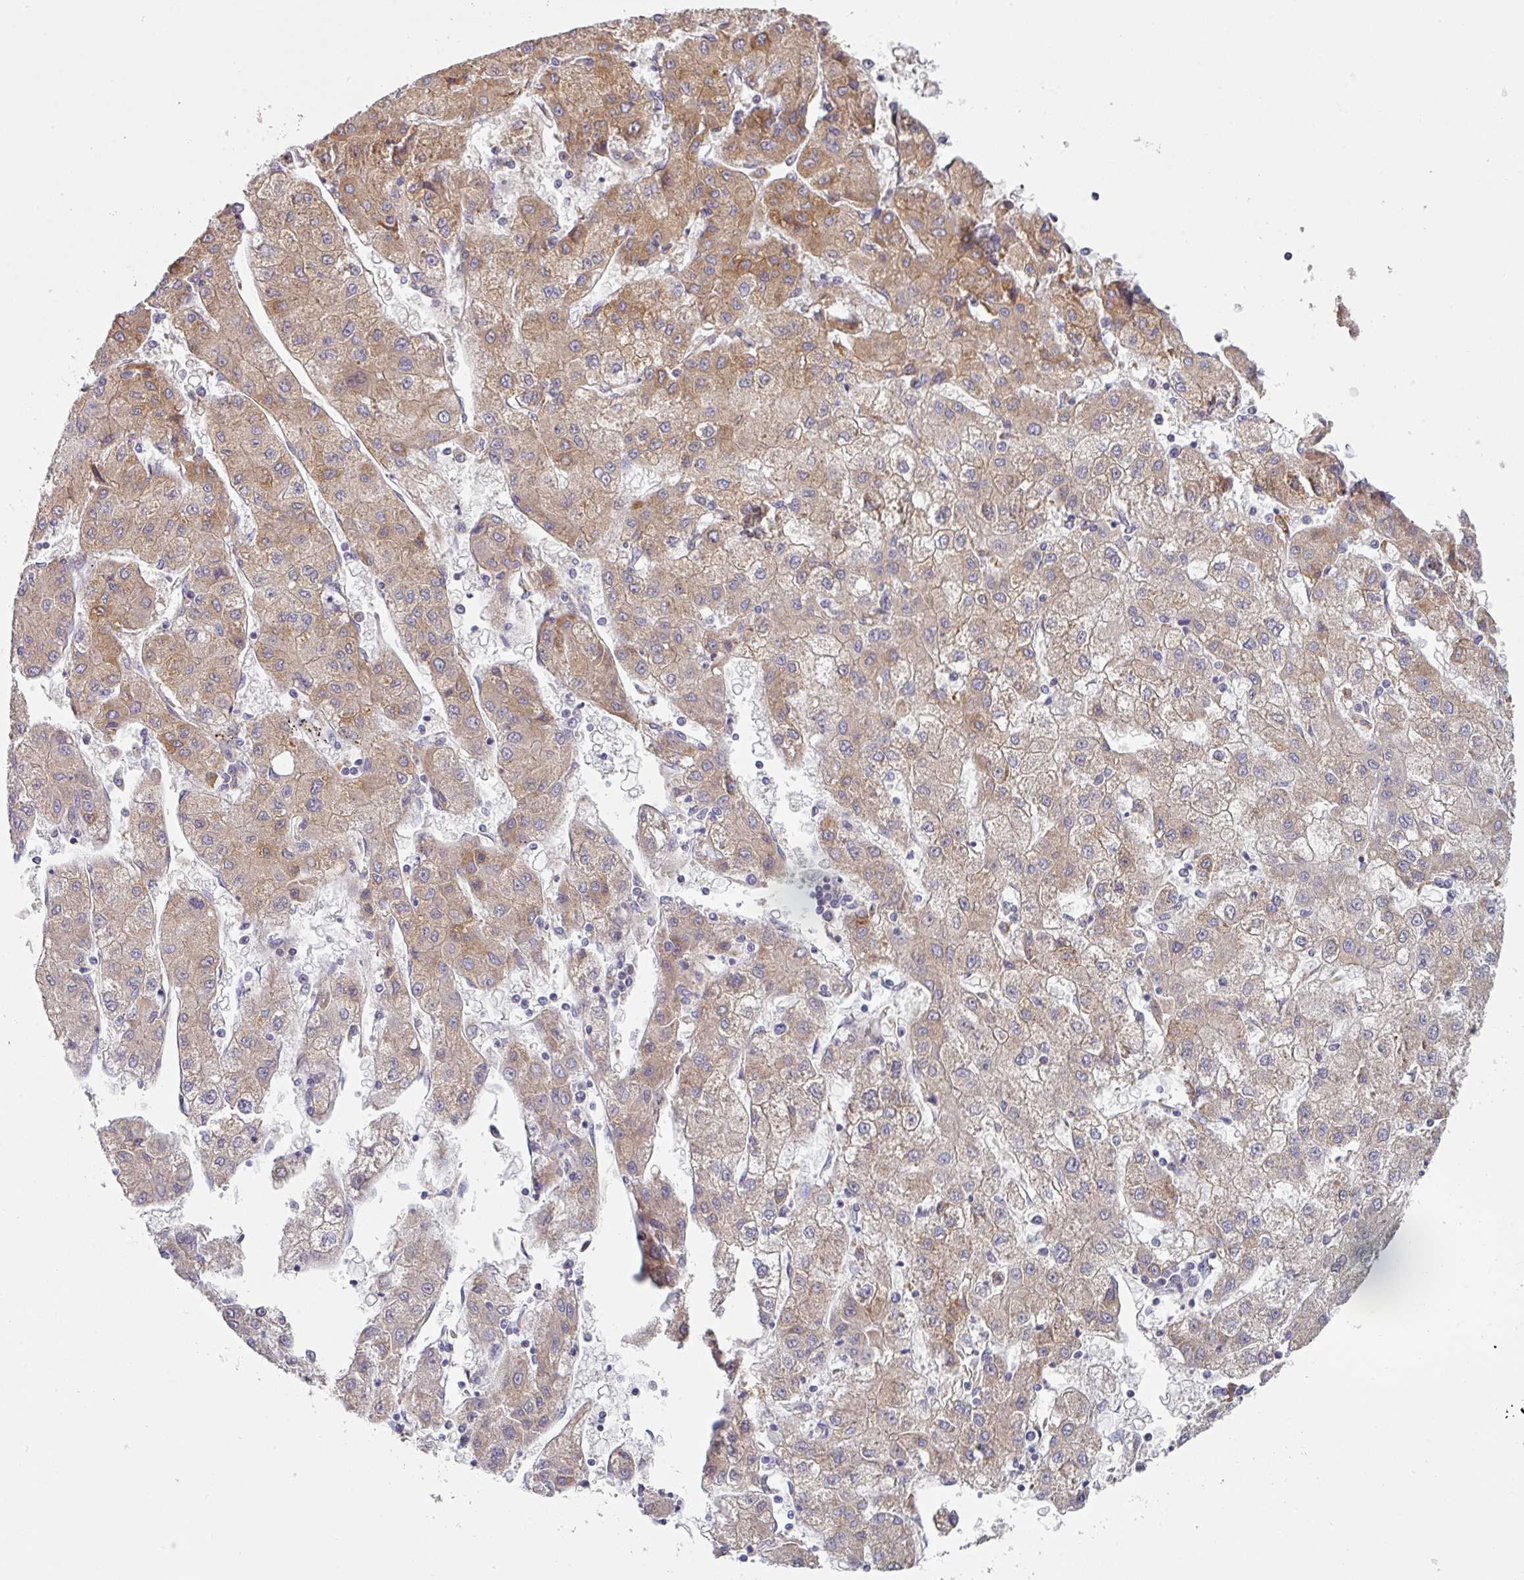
{"staining": {"intensity": "moderate", "quantity": "<25%", "location": "cytoplasmic/membranous"}, "tissue": "liver cancer", "cell_type": "Tumor cells", "image_type": "cancer", "snomed": [{"axis": "morphology", "description": "Carcinoma, Hepatocellular, NOS"}, {"axis": "topography", "description": "Liver"}], "caption": "Liver cancer tissue shows moderate cytoplasmic/membranous positivity in approximately <25% of tumor cells, visualized by immunohistochemistry. (DAB (3,3'-diaminobenzidine) = brown stain, brightfield microscopy at high magnification).", "gene": "ZNF268", "patient": {"sex": "male", "age": 72}}